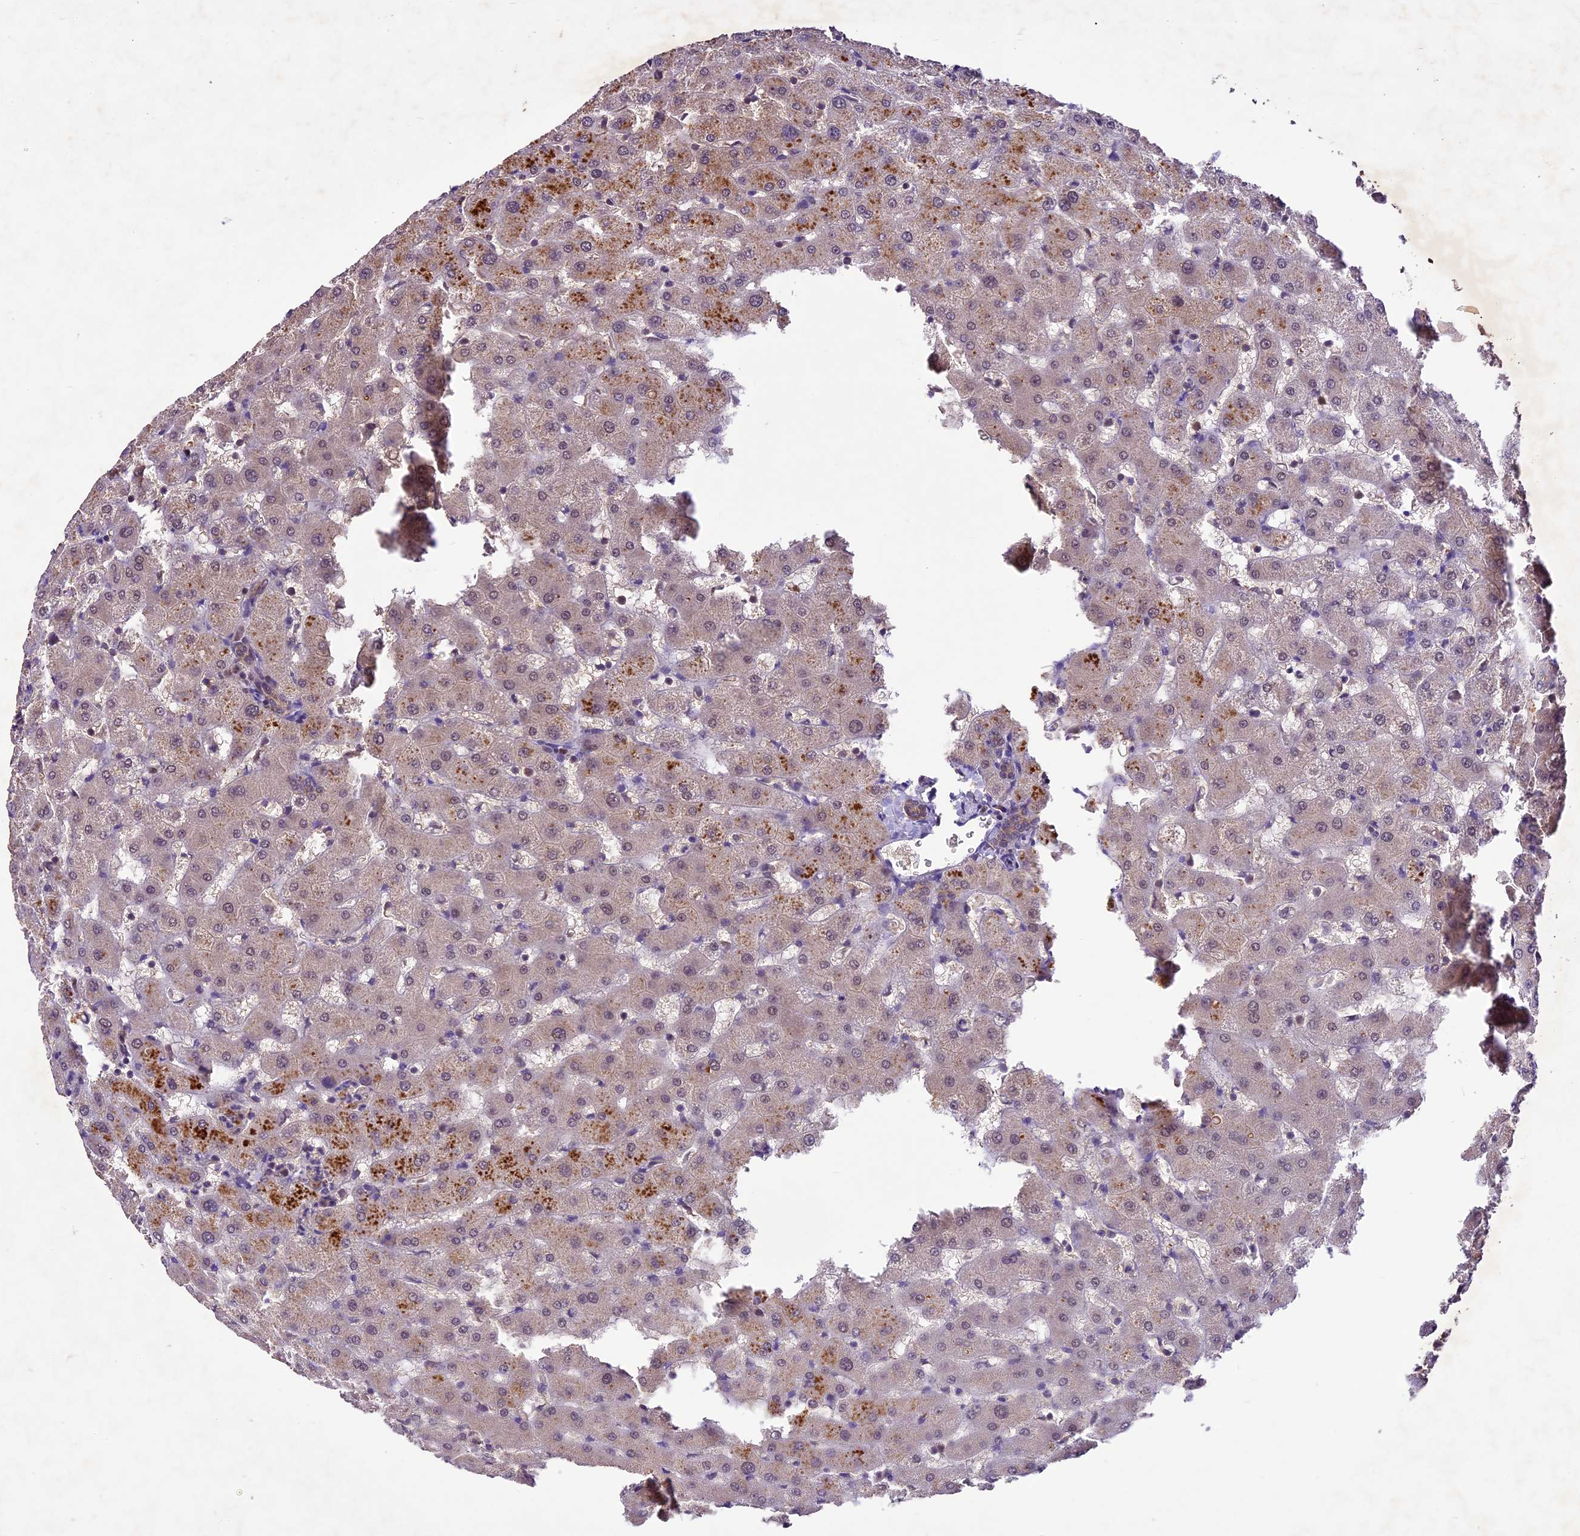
{"staining": {"intensity": "weak", "quantity": "<25%", "location": "cytoplasmic/membranous"}, "tissue": "liver", "cell_type": "Cholangiocytes", "image_type": "normal", "snomed": [{"axis": "morphology", "description": "Normal tissue, NOS"}, {"axis": "topography", "description": "Liver"}], "caption": "Immunohistochemistry (IHC) histopathology image of normal human liver stained for a protein (brown), which reveals no positivity in cholangiocytes.", "gene": "ATP10A", "patient": {"sex": "female", "age": 63}}